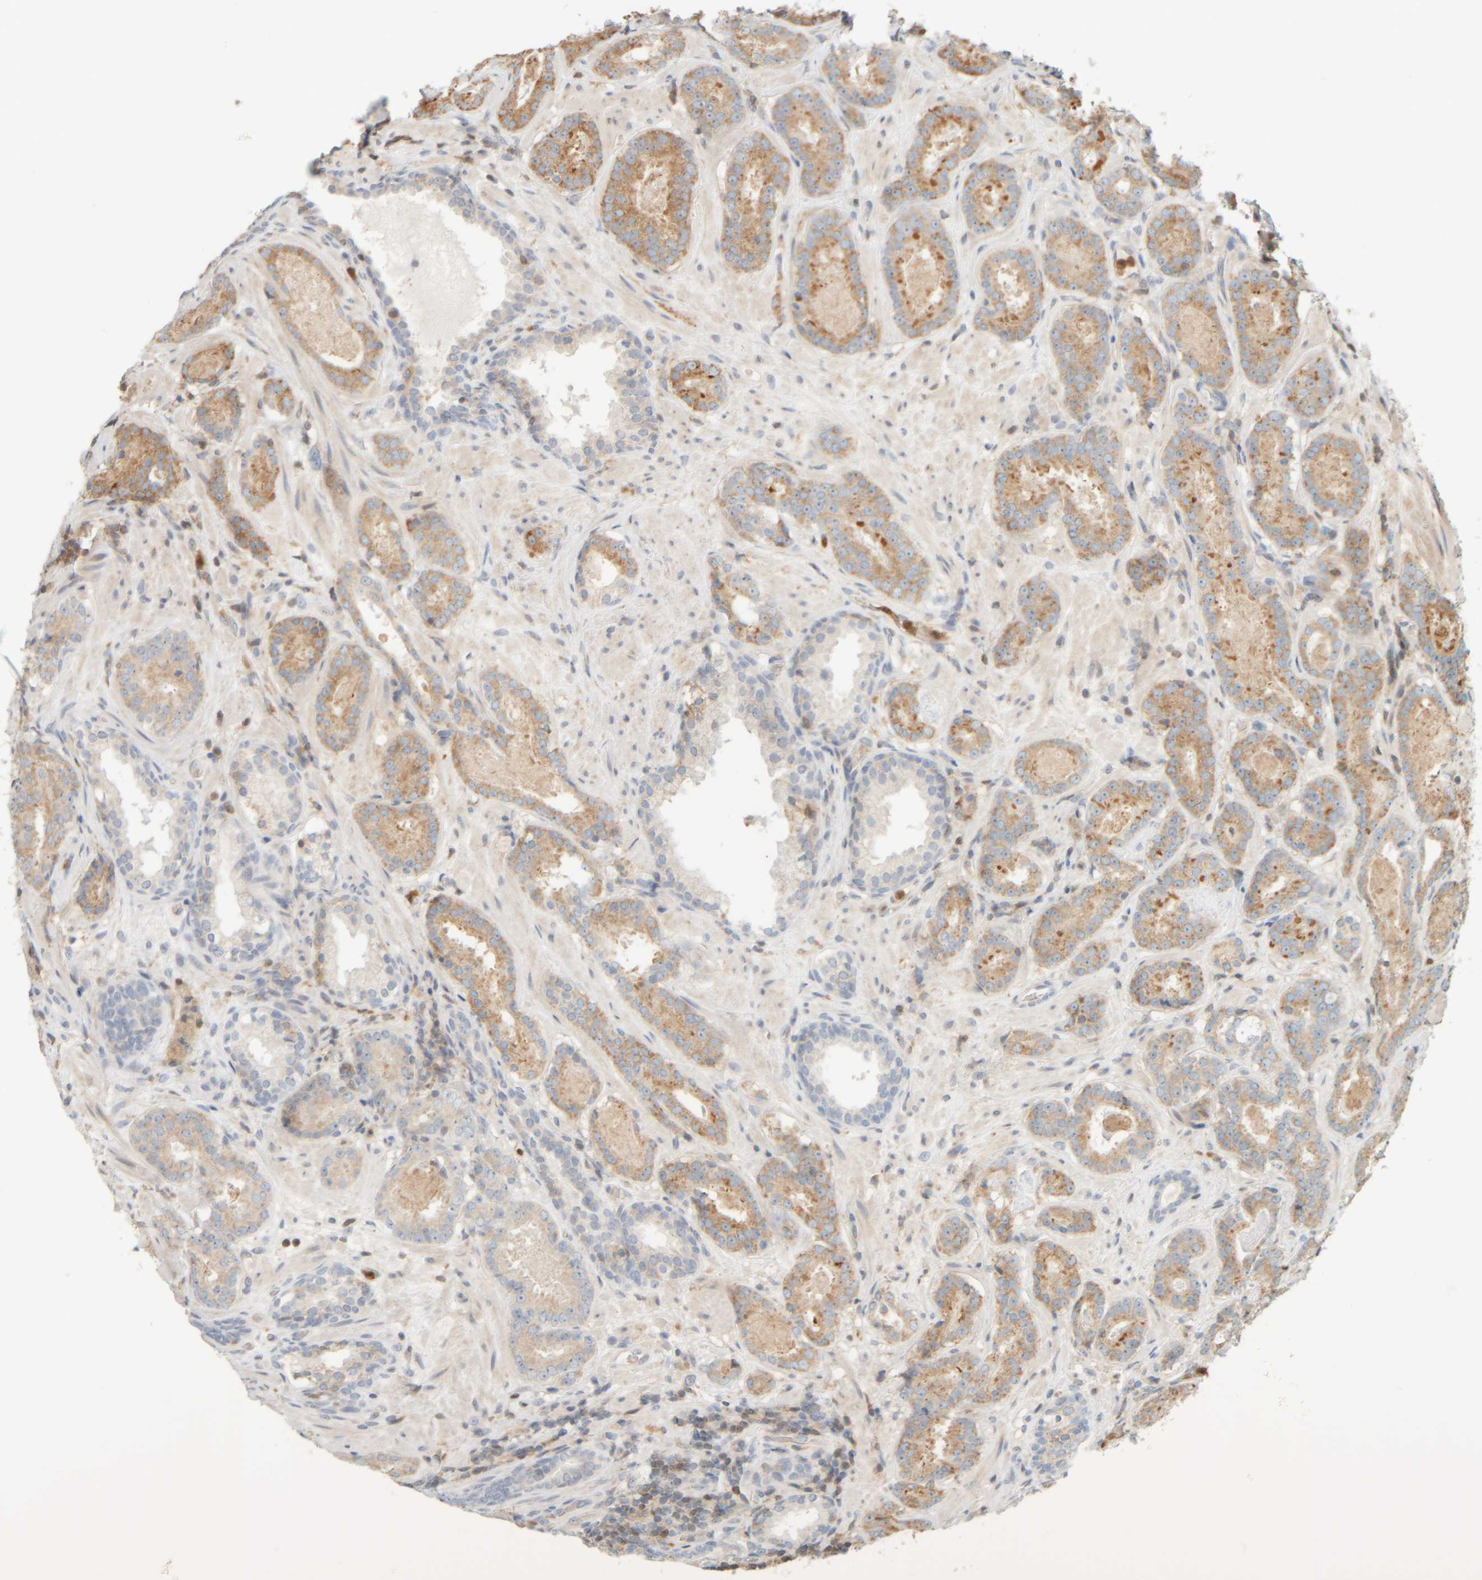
{"staining": {"intensity": "moderate", "quantity": ">75%", "location": "cytoplasmic/membranous"}, "tissue": "prostate cancer", "cell_type": "Tumor cells", "image_type": "cancer", "snomed": [{"axis": "morphology", "description": "Adenocarcinoma, Low grade"}, {"axis": "topography", "description": "Prostate"}], "caption": "Moderate cytoplasmic/membranous staining for a protein is appreciated in approximately >75% of tumor cells of prostate low-grade adenocarcinoma using immunohistochemistry (IHC).", "gene": "PTGES3L-AARSD1", "patient": {"sex": "male", "age": 69}}